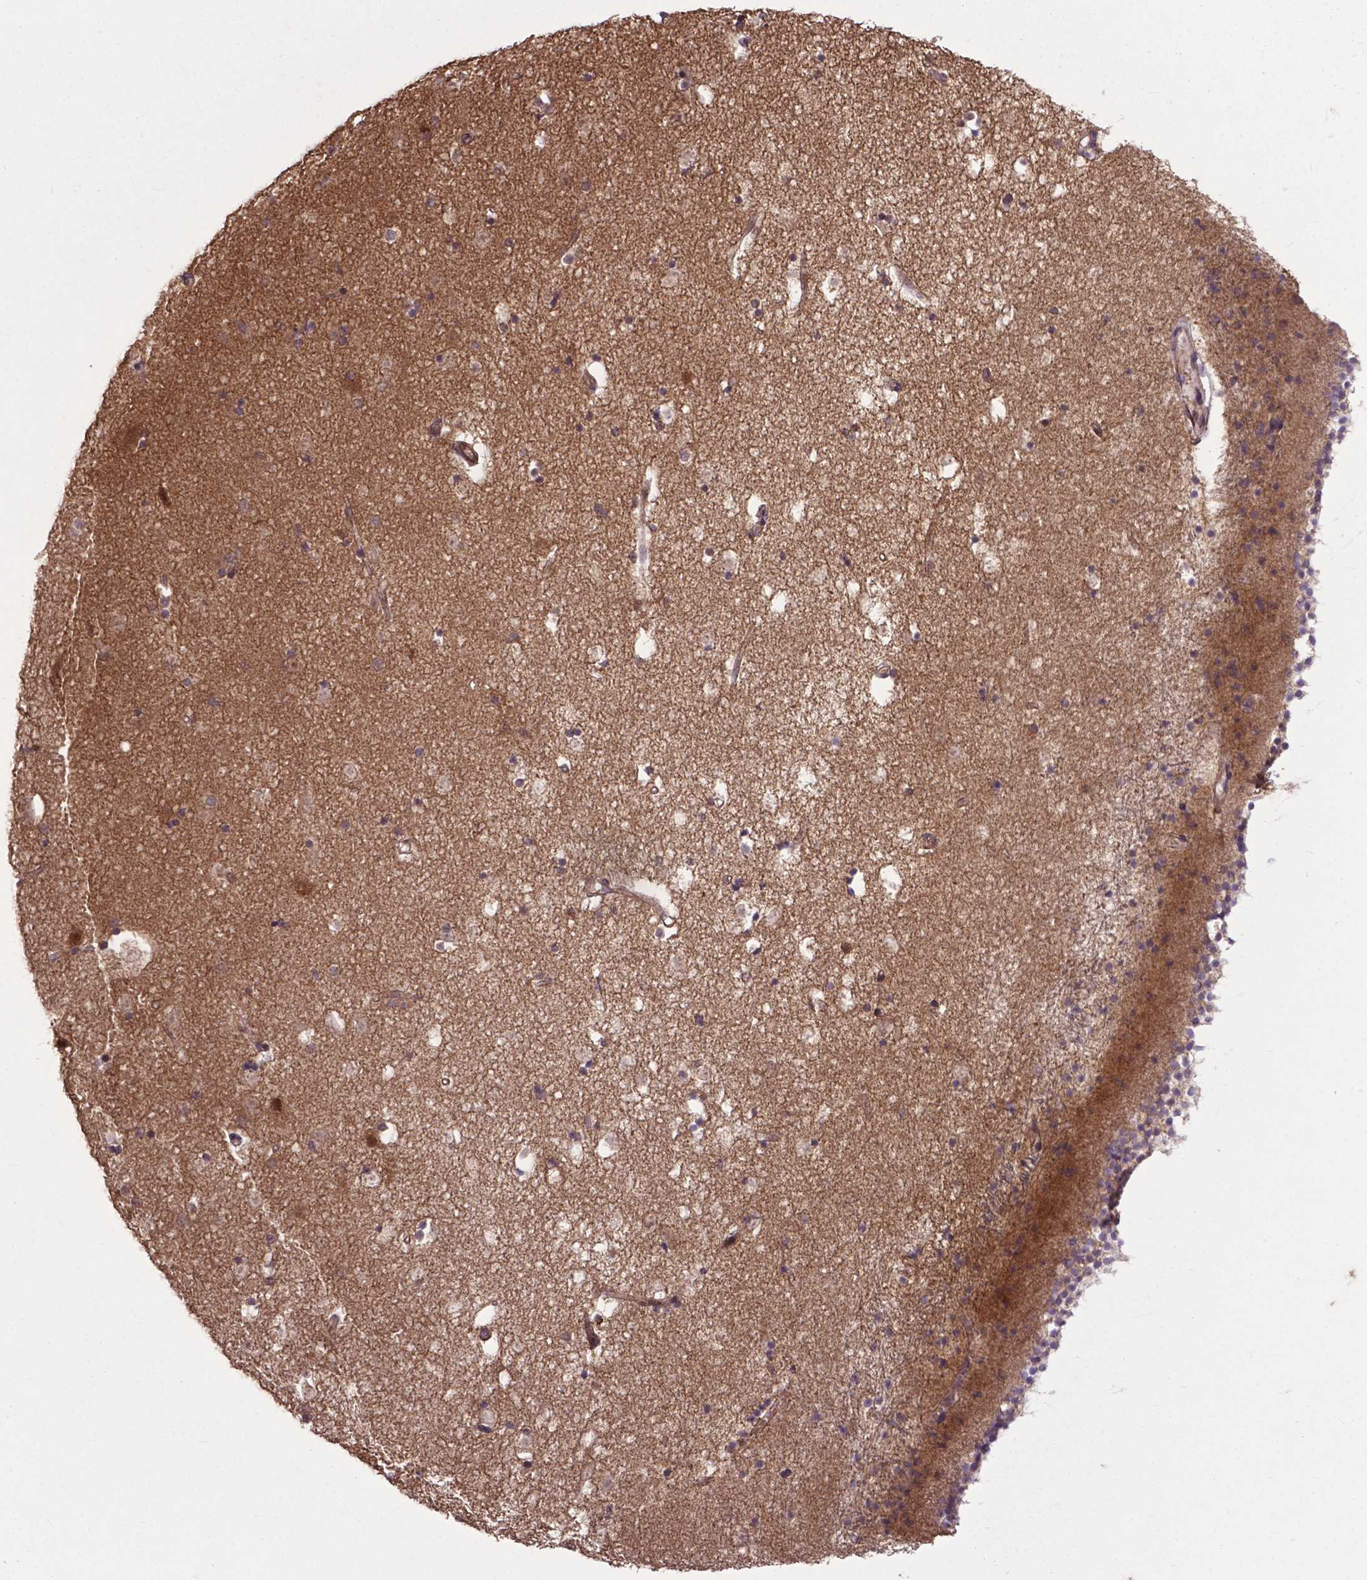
{"staining": {"intensity": "negative", "quantity": "none", "location": "none"}, "tissue": "caudate", "cell_type": "Glial cells", "image_type": "normal", "snomed": [{"axis": "morphology", "description": "Normal tissue, NOS"}, {"axis": "topography", "description": "Lateral ventricle wall"}], "caption": "DAB (3,3'-diaminobenzidine) immunohistochemical staining of benign human caudate demonstrates no significant expression in glial cells.", "gene": "OTUB1", "patient": {"sex": "female", "age": 71}}